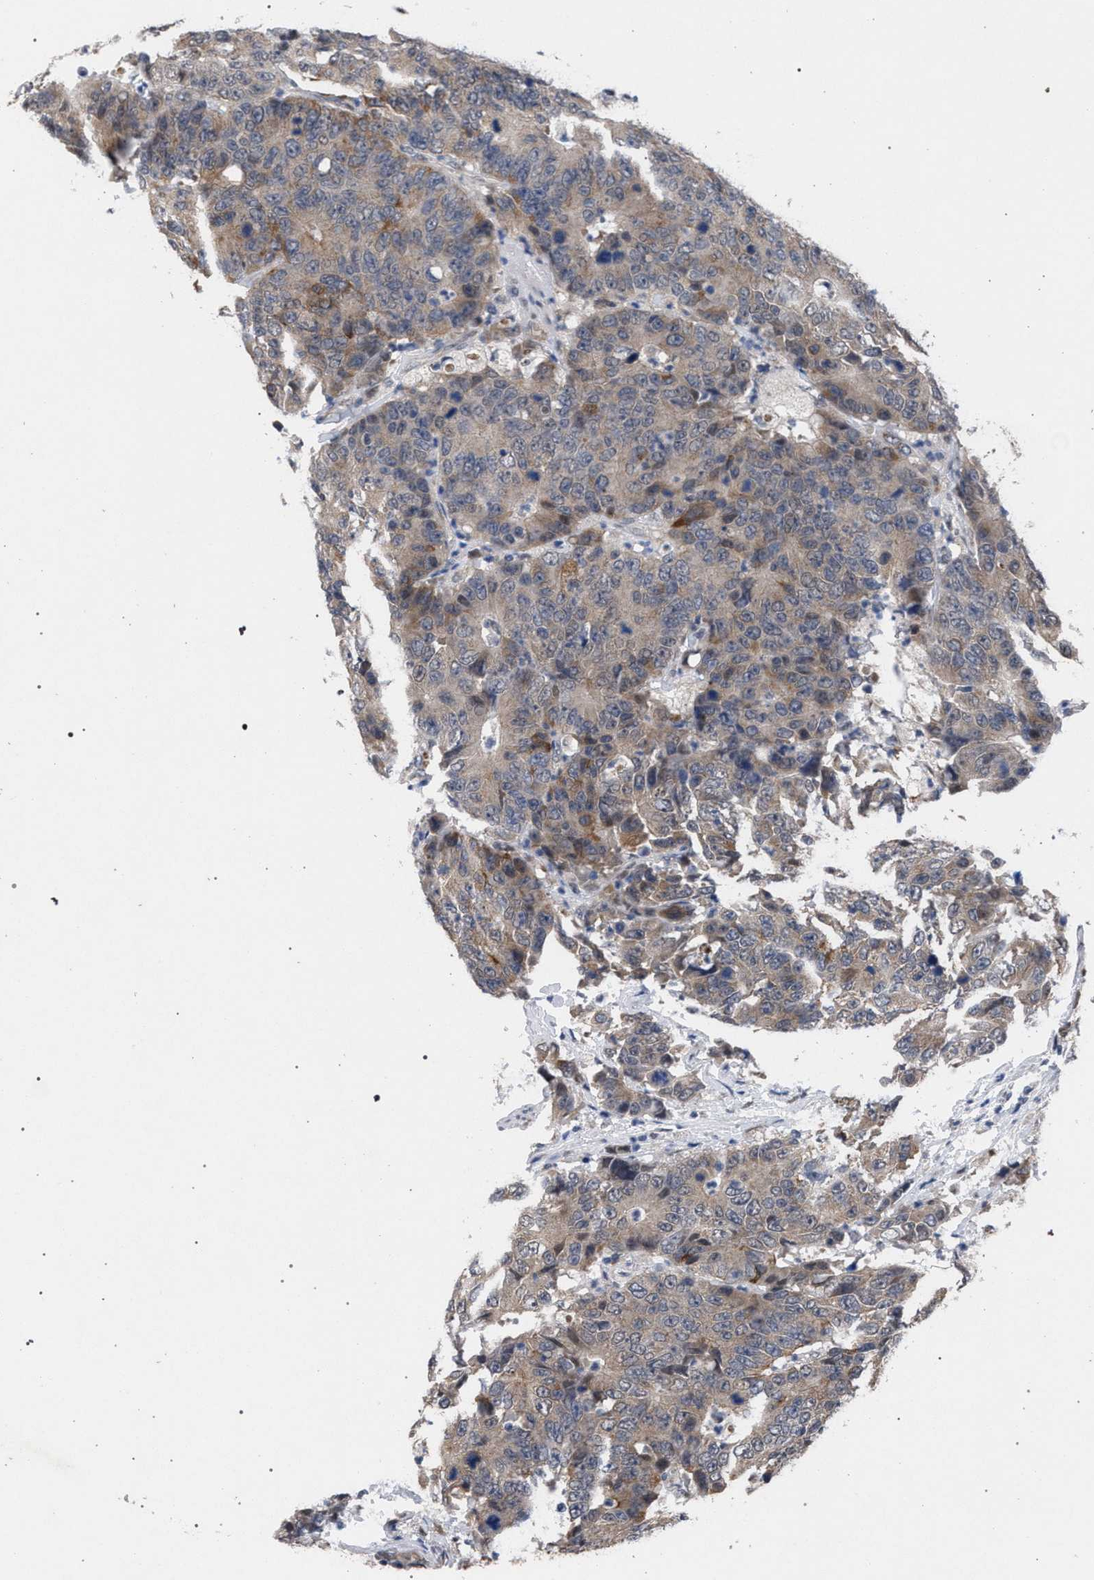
{"staining": {"intensity": "weak", "quantity": ">75%", "location": "cytoplasmic/membranous"}, "tissue": "colorectal cancer", "cell_type": "Tumor cells", "image_type": "cancer", "snomed": [{"axis": "morphology", "description": "Adenocarcinoma, NOS"}, {"axis": "topography", "description": "Colon"}], "caption": "Weak cytoplasmic/membranous protein positivity is identified in approximately >75% of tumor cells in colorectal adenocarcinoma.", "gene": "GOLGA2", "patient": {"sex": "female", "age": 86}}